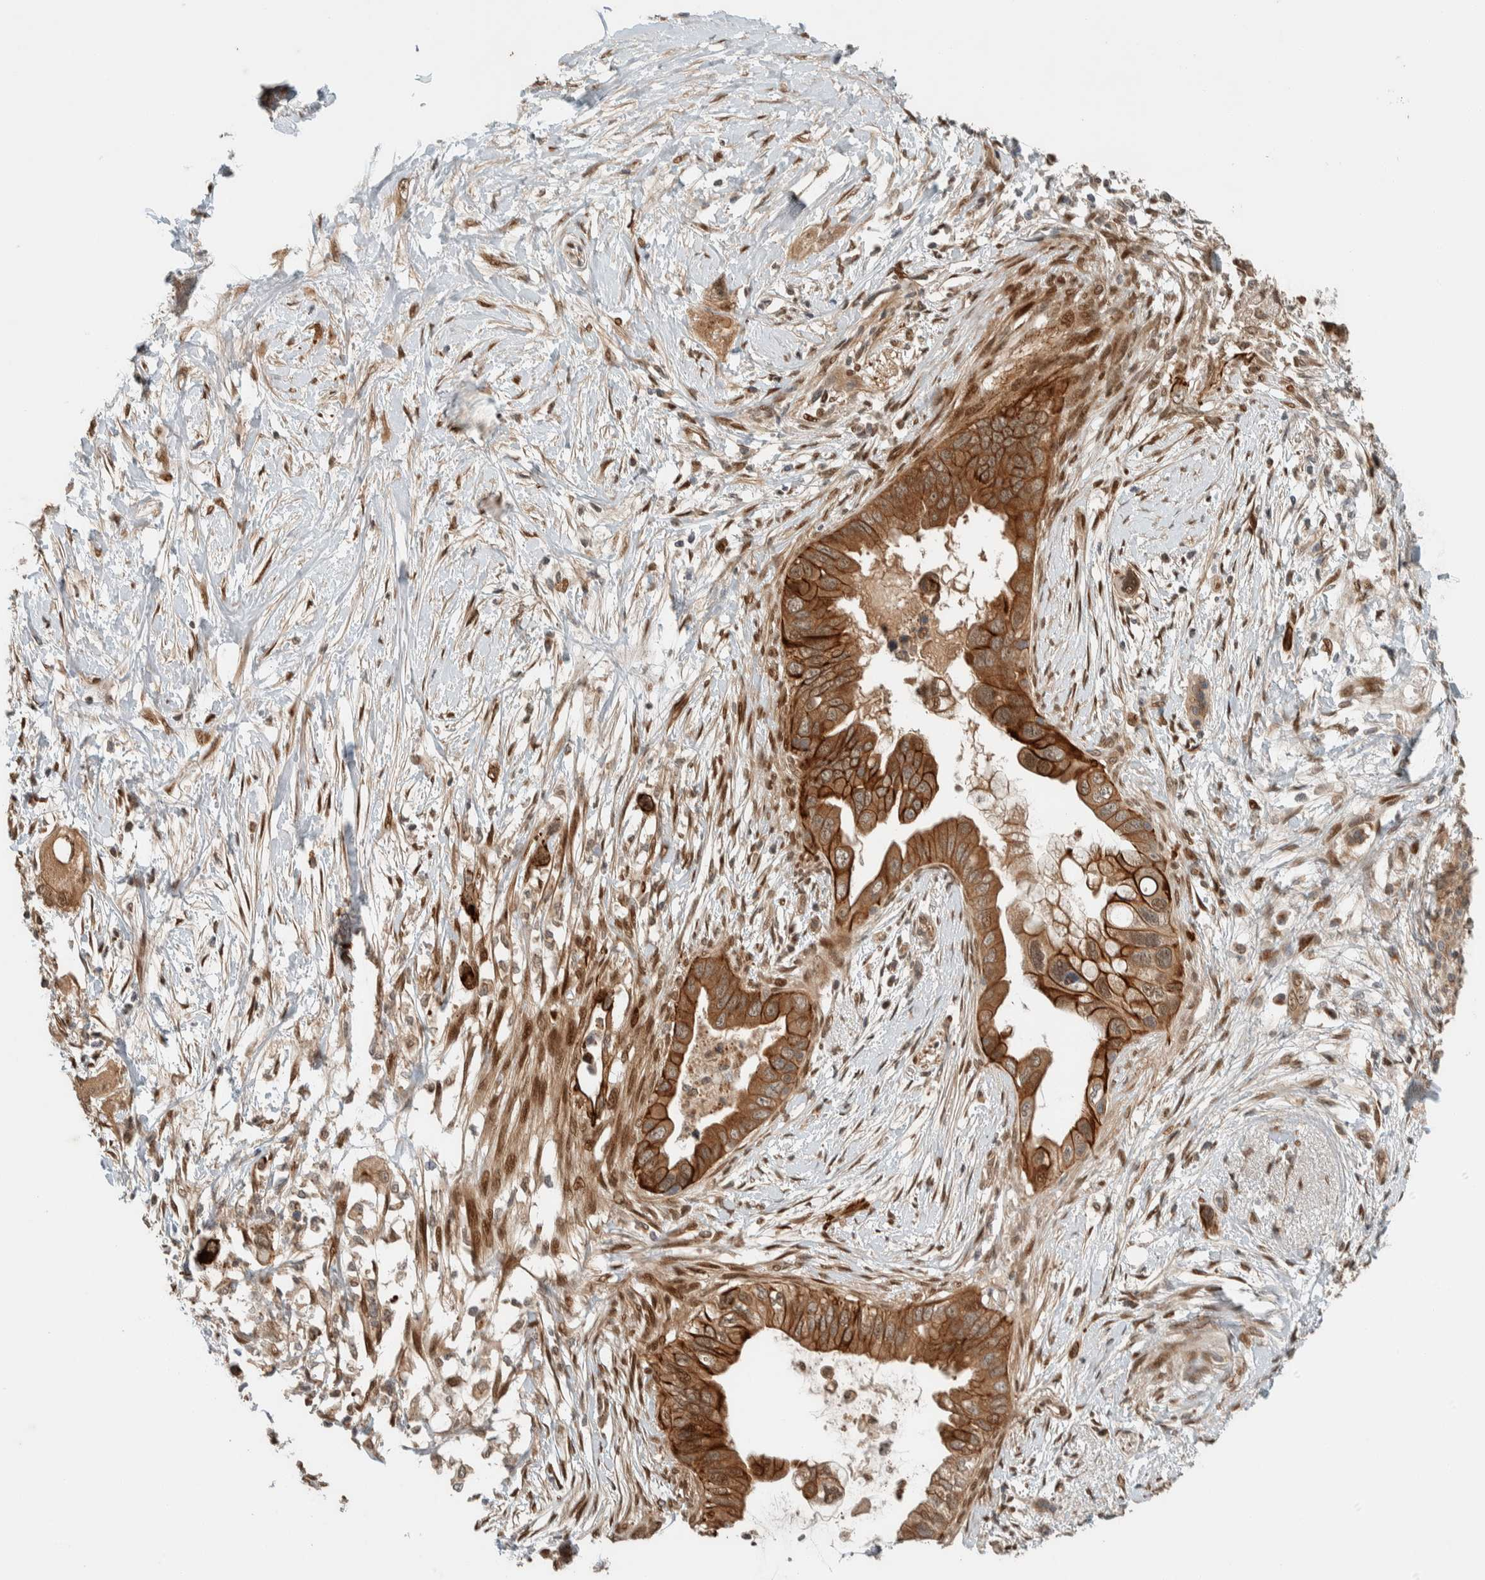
{"staining": {"intensity": "strong", "quantity": ">75%", "location": "cytoplasmic/membranous"}, "tissue": "pancreatic cancer", "cell_type": "Tumor cells", "image_type": "cancer", "snomed": [{"axis": "morphology", "description": "Adenocarcinoma, NOS"}, {"axis": "topography", "description": "Pancreas"}], "caption": "This image demonstrates immunohistochemistry (IHC) staining of pancreatic cancer, with high strong cytoplasmic/membranous staining in about >75% of tumor cells.", "gene": "STXBP4", "patient": {"sex": "female", "age": 56}}